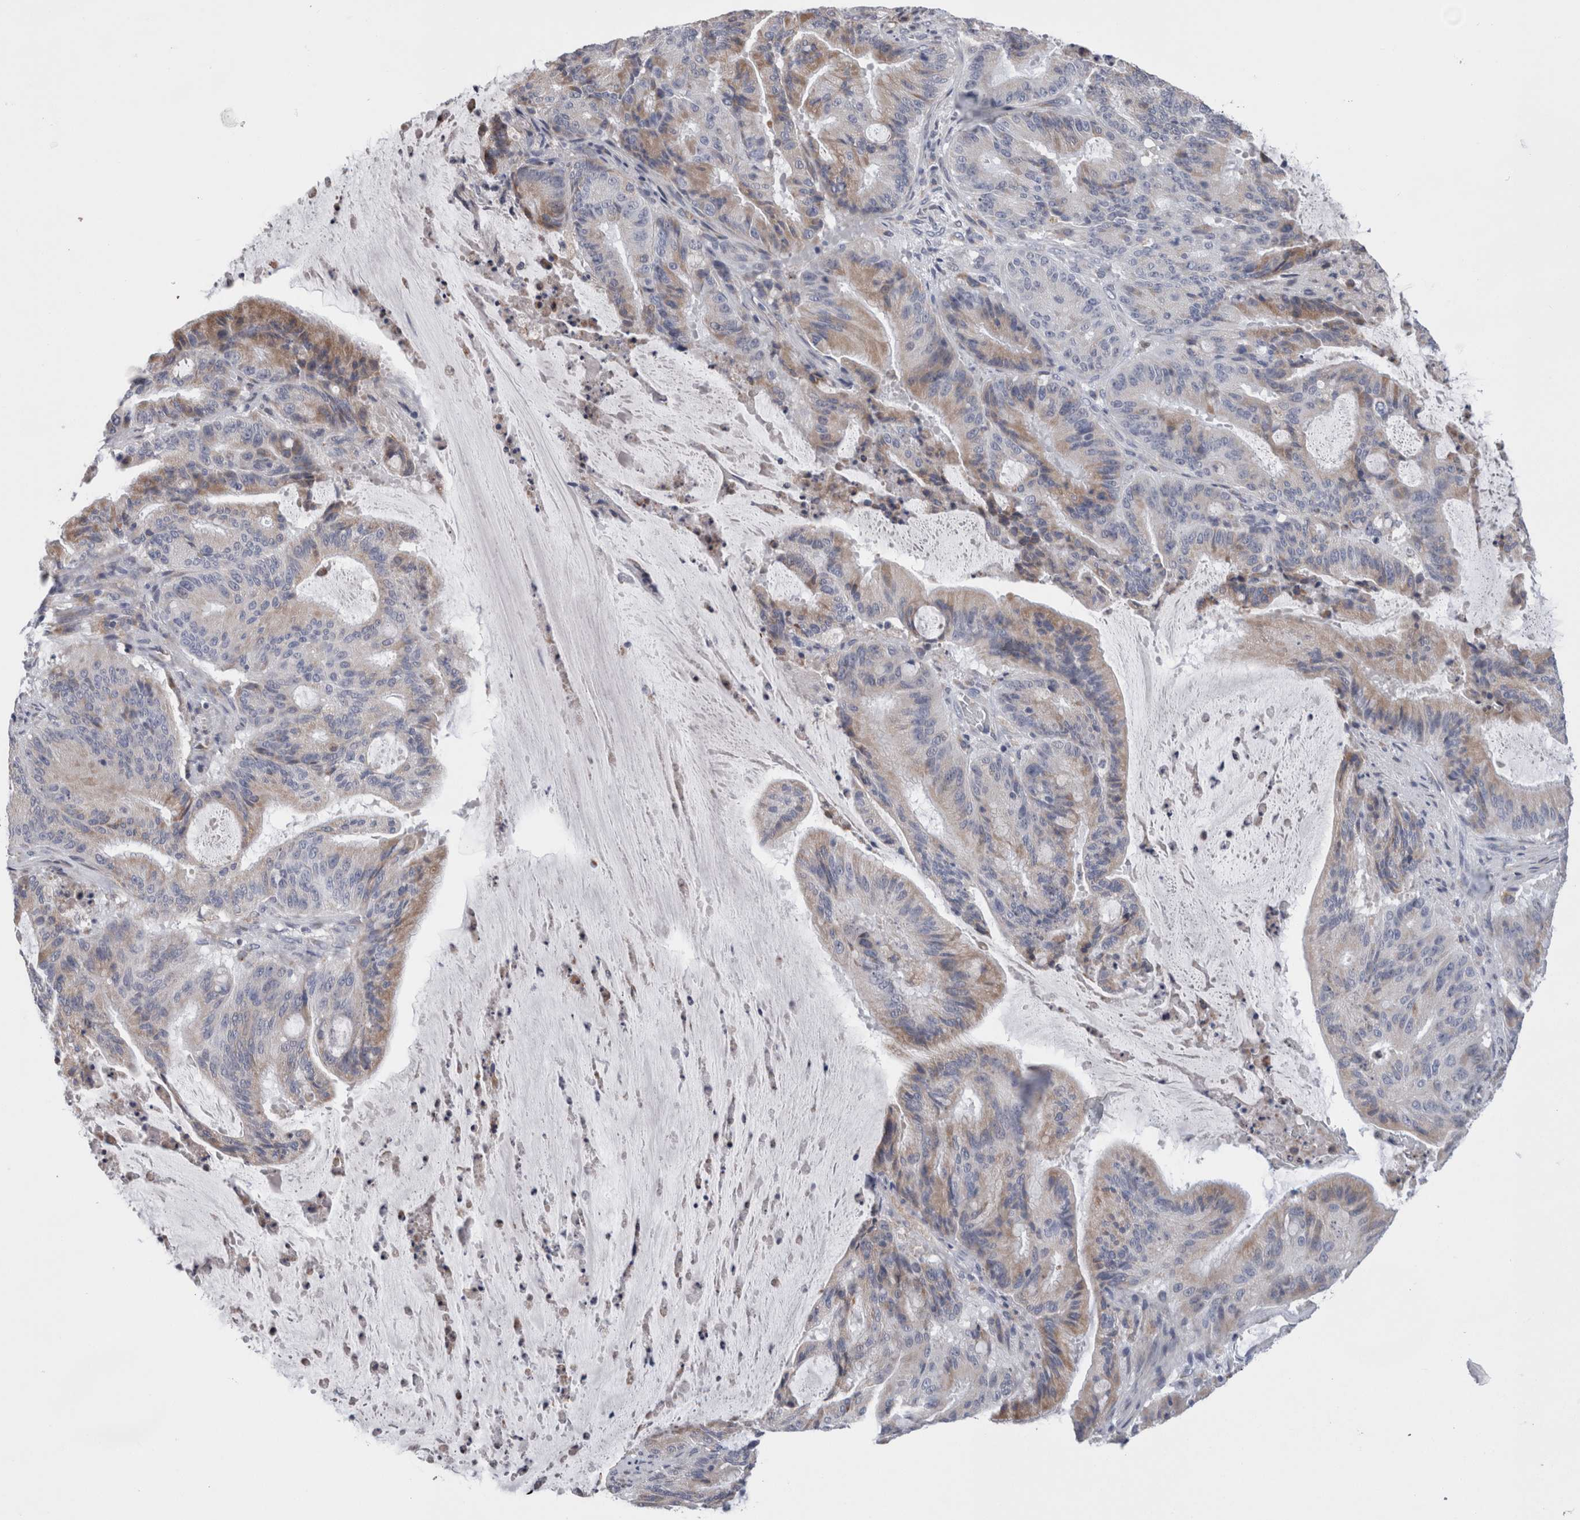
{"staining": {"intensity": "moderate", "quantity": "<25%", "location": "cytoplasmic/membranous"}, "tissue": "liver cancer", "cell_type": "Tumor cells", "image_type": "cancer", "snomed": [{"axis": "morphology", "description": "Normal tissue, NOS"}, {"axis": "morphology", "description": "Cholangiocarcinoma"}, {"axis": "topography", "description": "Liver"}, {"axis": "topography", "description": "Peripheral nerve tissue"}], "caption": "Brown immunohistochemical staining in liver cancer (cholangiocarcinoma) reveals moderate cytoplasmic/membranous positivity in about <25% of tumor cells. The protein is stained brown, and the nuclei are stained in blue (DAB (3,3'-diaminobenzidine) IHC with brightfield microscopy, high magnification).", "gene": "GDAP1", "patient": {"sex": "female", "age": 73}}